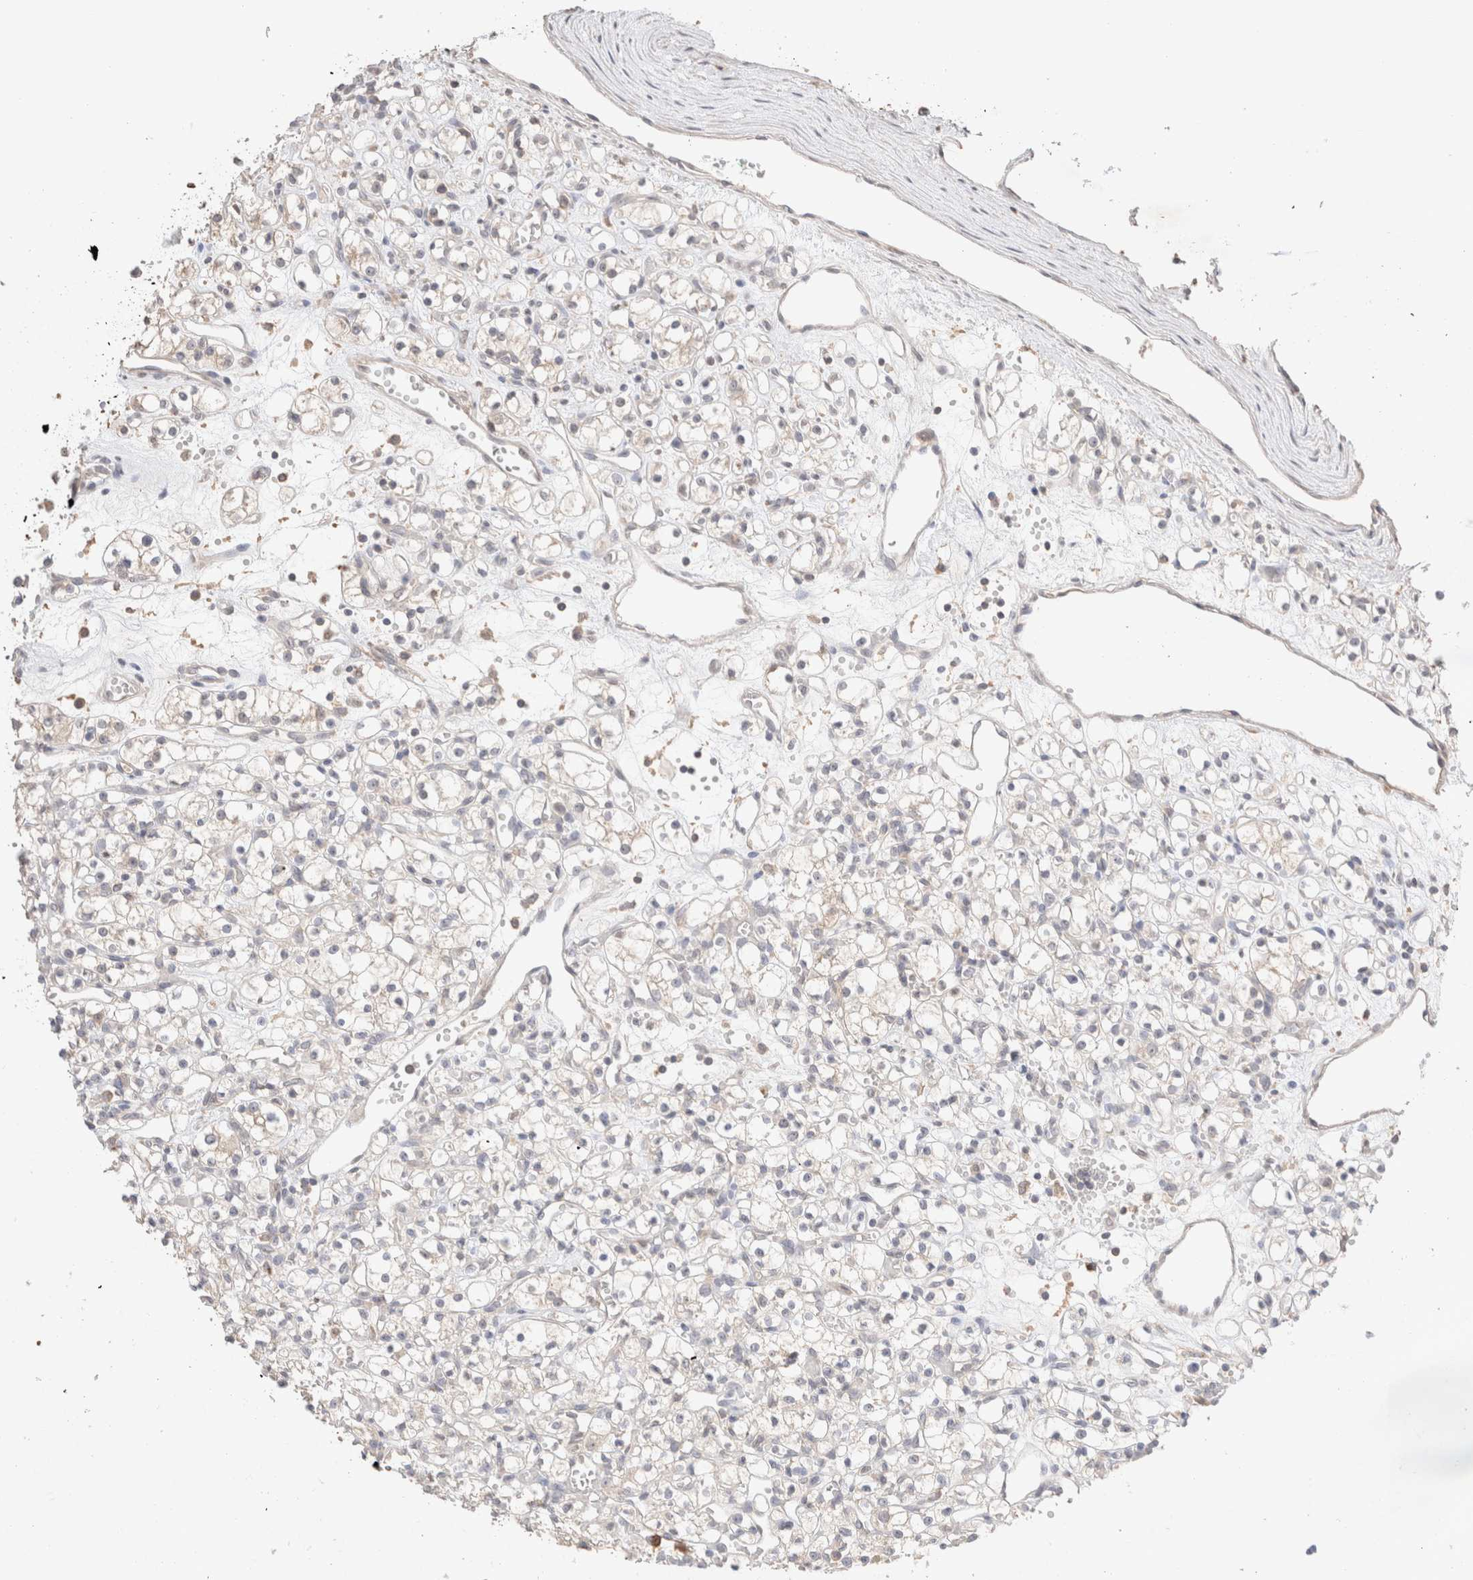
{"staining": {"intensity": "negative", "quantity": "none", "location": "none"}, "tissue": "renal cancer", "cell_type": "Tumor cells", "image_type": "cancer", "snomed": [{"axis": "morphology", "description": "Adenocarcinoma, NOS"}, {"axis": "topography", "description": "Kidney"}], "caption": "This micrograph is of renal cancer (adenocarcinoma) stained with immunohistochemistry (IHC) to label a protein in brown with the nuclei are counter-stained blue. There is no staining in tumor cells.", "gene": "TRIM41", "patient": {"sex": "female", "age": 59}}